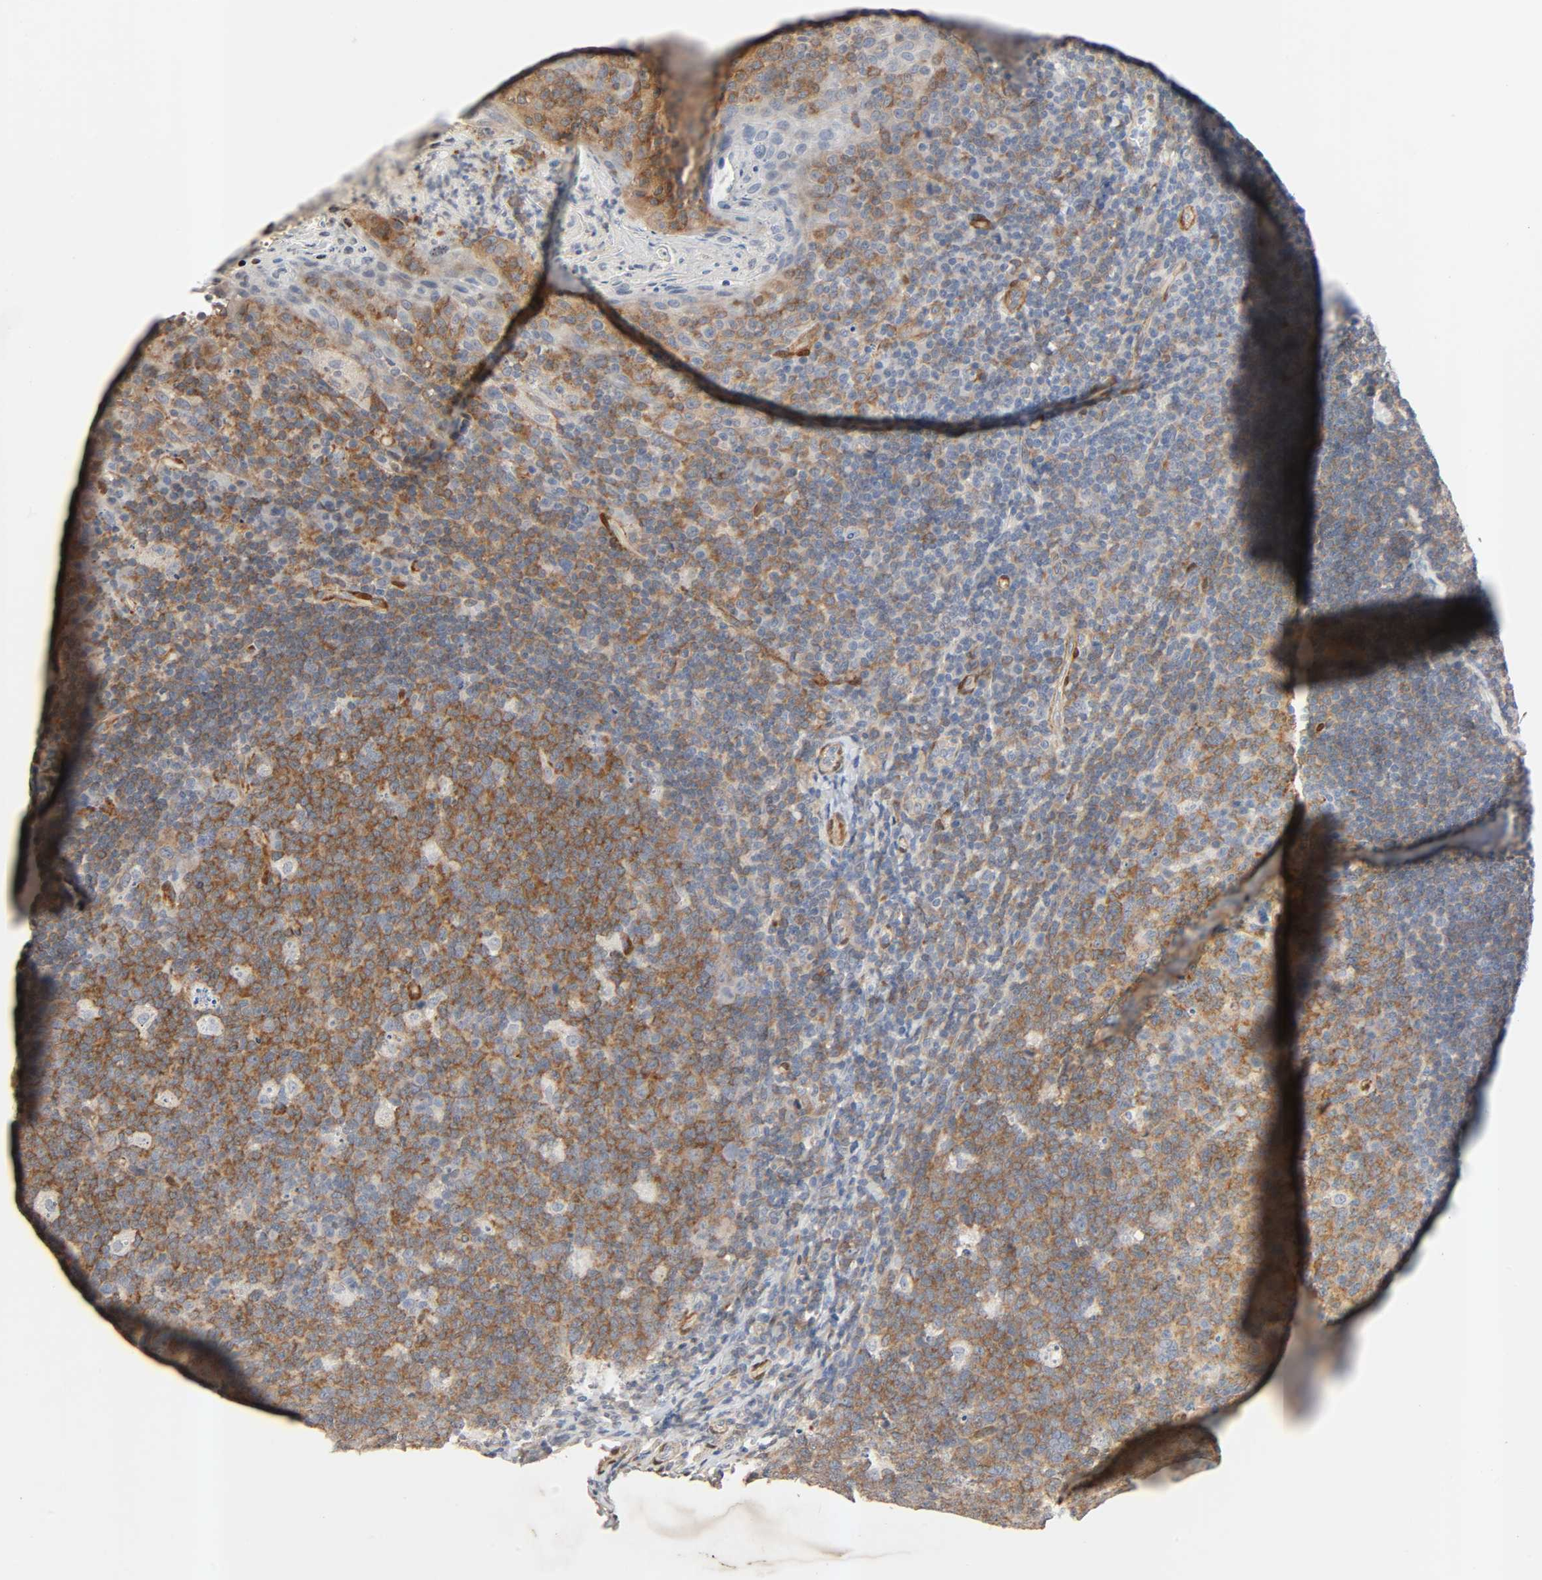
{"staining": {"intensity": "moderate", "quantity": ">75%", "location": "cytoplasmic/membranous"}, "tissue": "tonsil", "cell_type": "Germinal center cells", "image_type": "normal", "snomed": [{"axis": "morphology", "description": "Normal tissue, NOS"}, {"axis": "topography", "description": "Tonsil"}], "caption": "High-magnification brightfield microscopy of benign tonsil stained with DAB (3,3'-diaminobenzidine) (brown) and counterstained with hematoxylin (blue). germinal center cells exhibit moderate cytoplasmic/membranous positivity is identified in about>75% of cells.", "gene": "PTK2", "patient": {"sex": "male", "age": 17}}